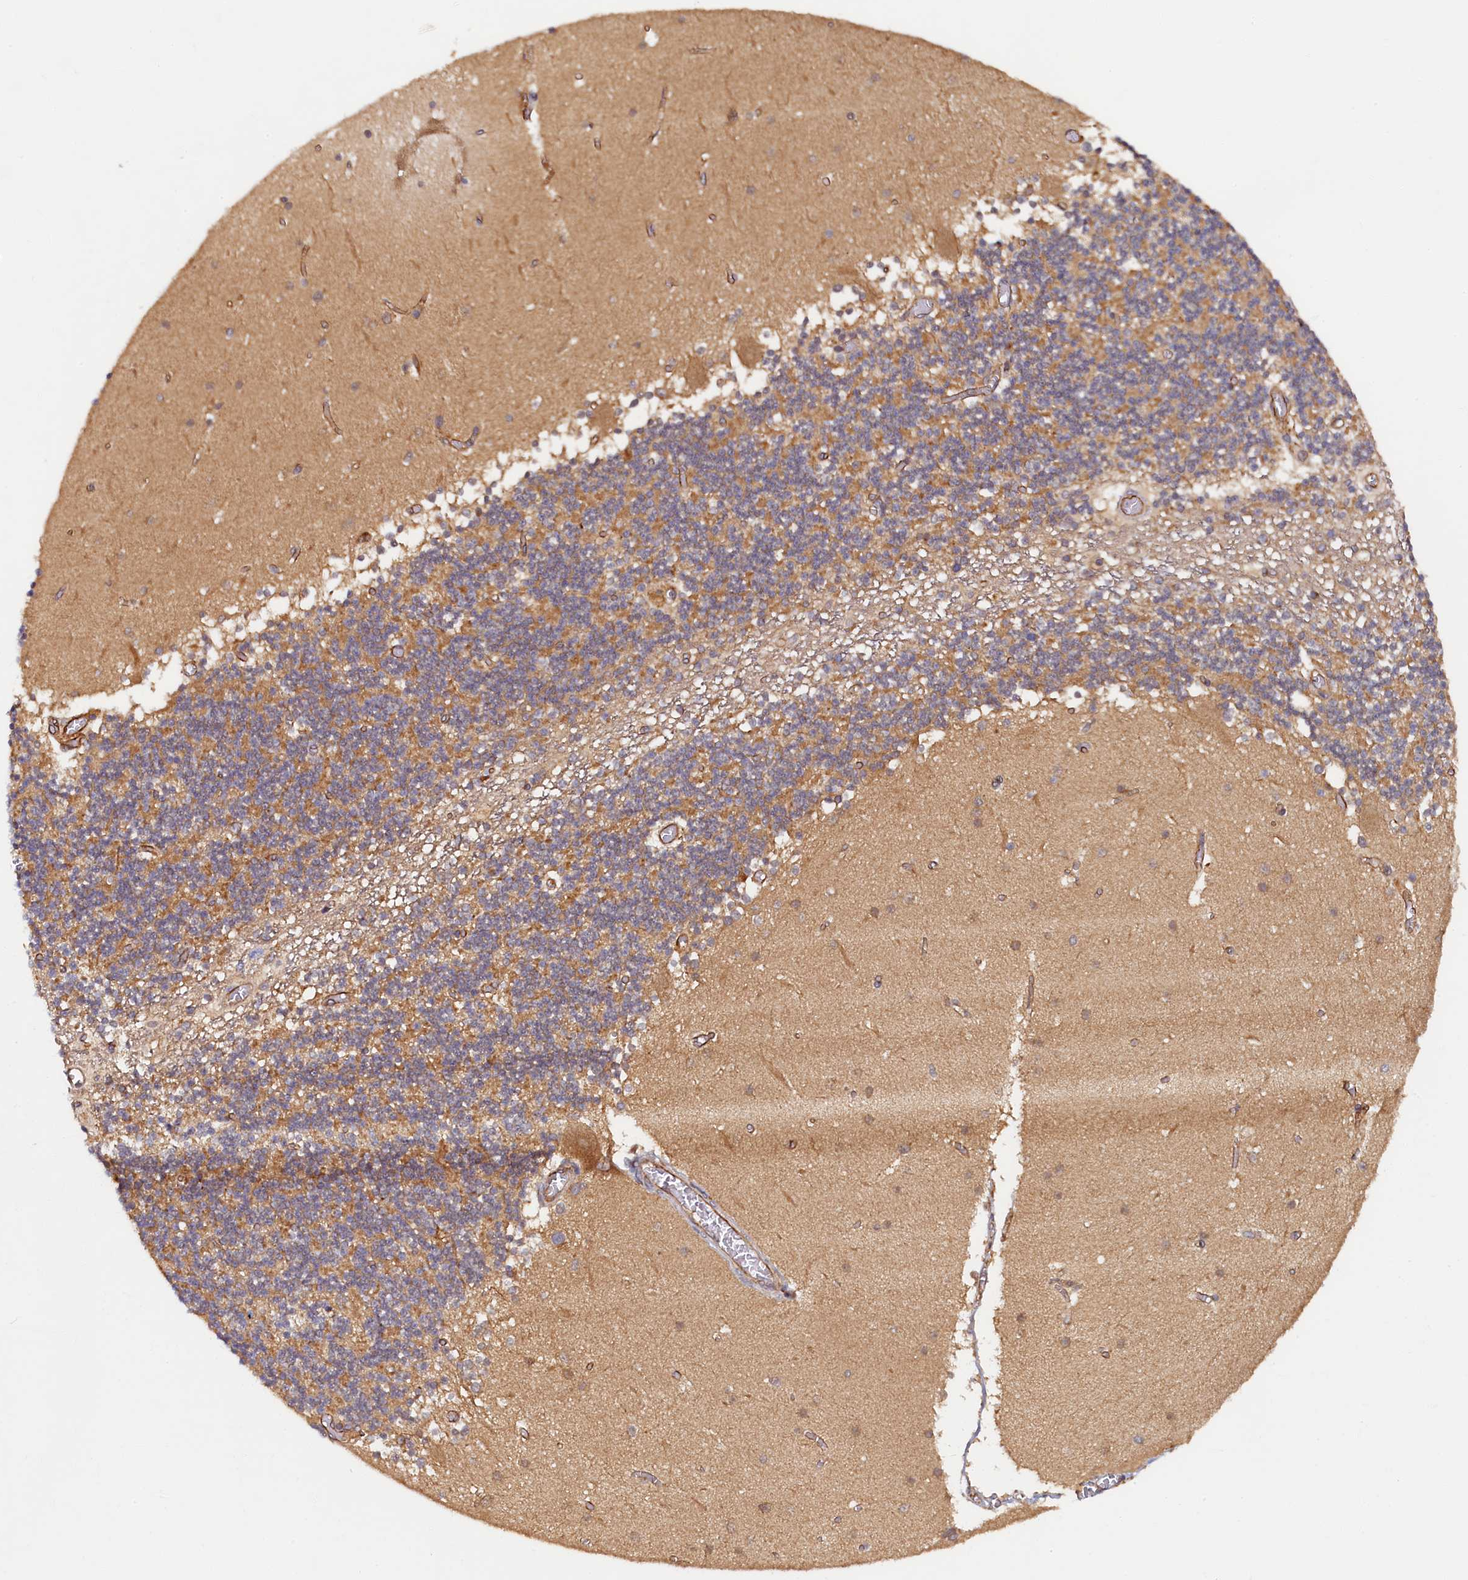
{"staining": {"intensity": "strong", "quantity": ">75%", "location": "cytoplasmic/membranous"}, "tissue": "cerebellum", "cell_type": "Cells in granular layer", "image_type": "normal", "snomed": [{"axis": "morphology", "description": "Normal tissue, NOS"}, {"axis": "topography", "description": "Cerebellum"}], "caption": "This photomicrograph displays immunohistochemistry (IHC) staining of benign cerebellum, with high strong cytoplasmic/membranous staining in about >75% of cells in granular layer.", "gene": "STX12", "patient": {"sex": "female", "age": 28}}